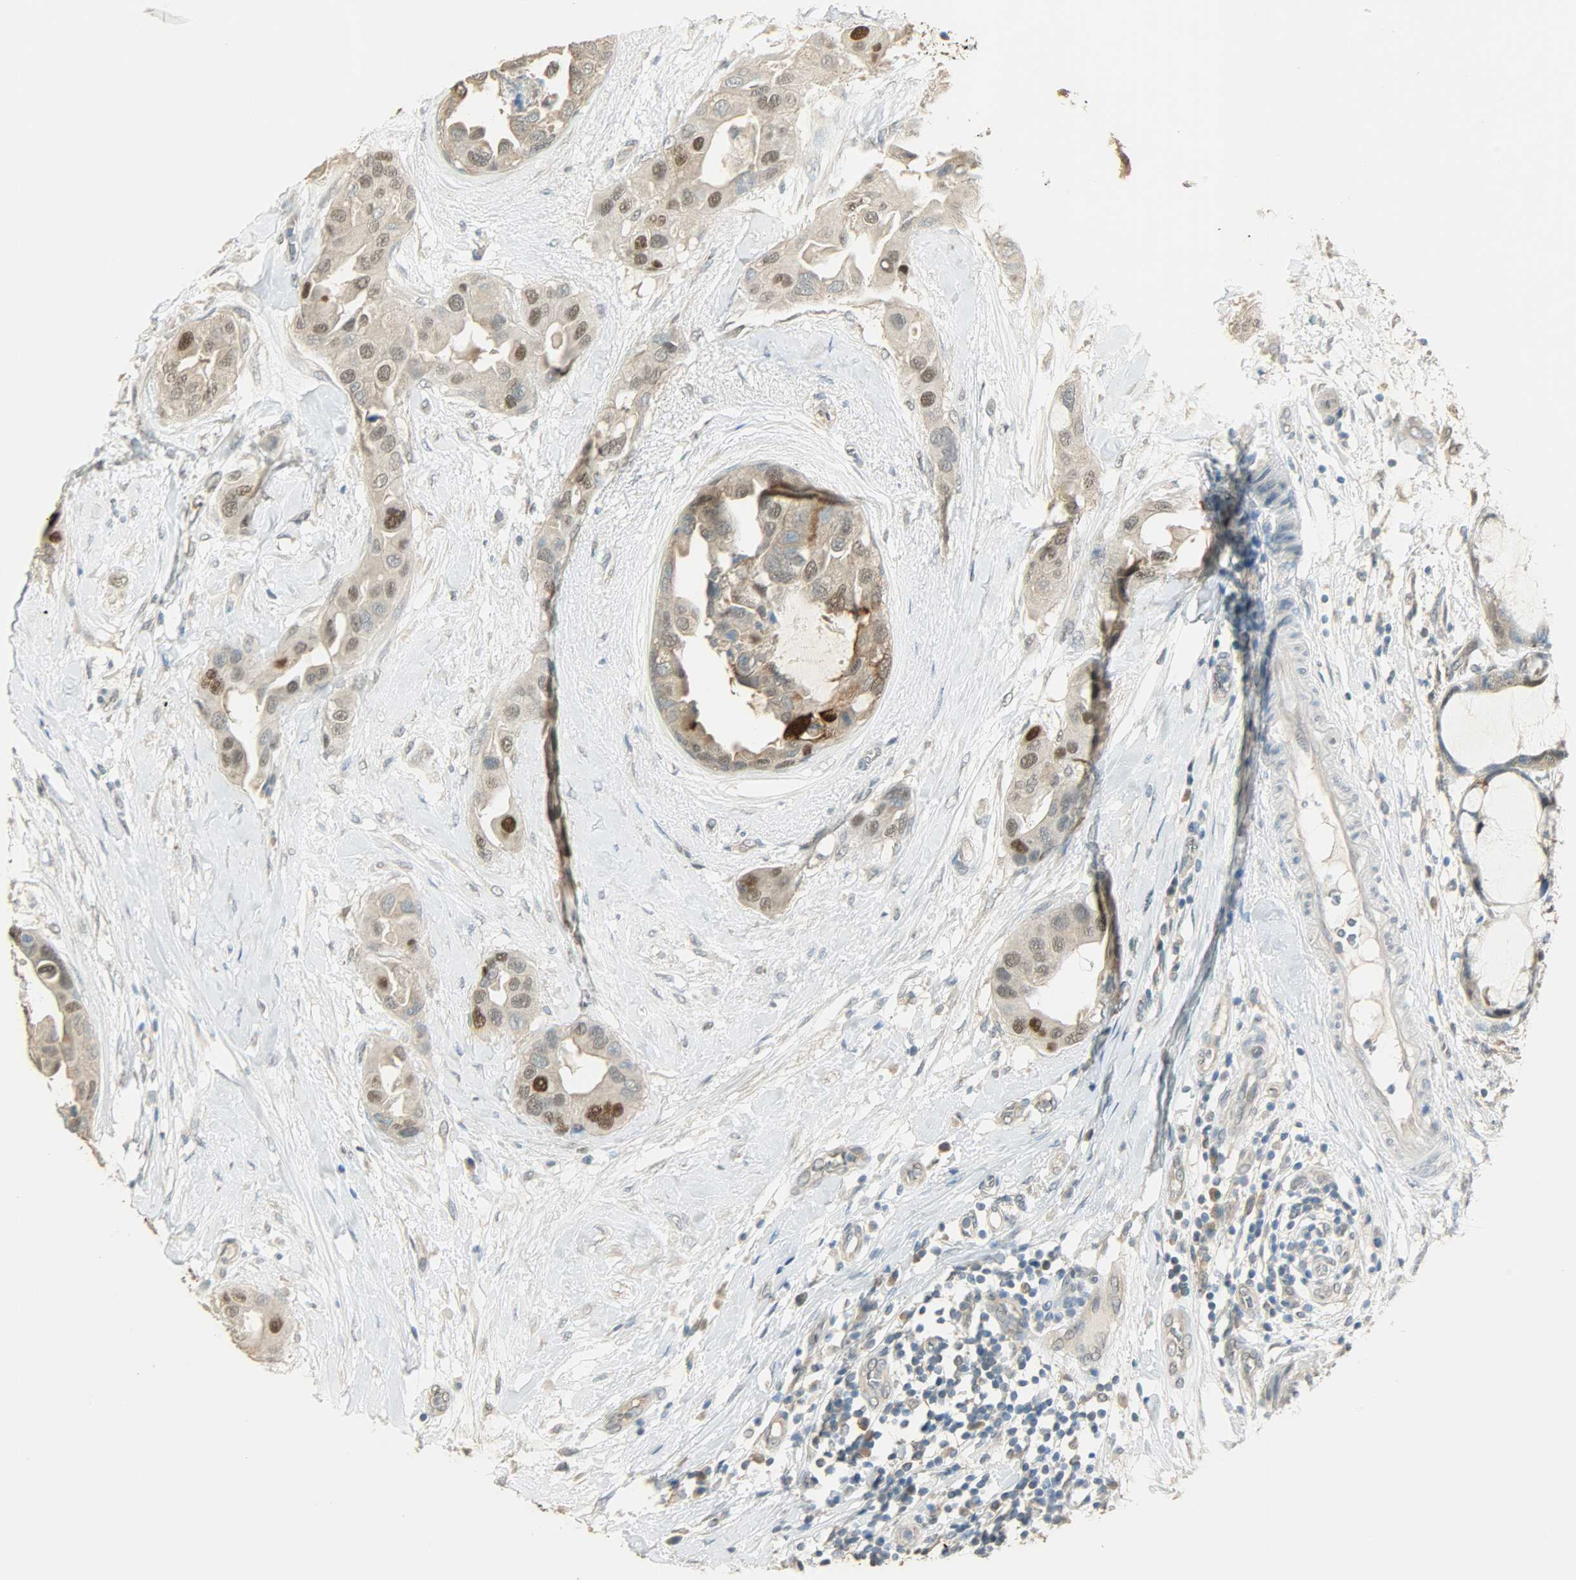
{"staining": {"intensity": "strong", "quantity": "25%-75%", "location": "cytoplasmic/membranous,nuclear"}, "tissue": "breast cancer", "cell_type": "Tumor cells", "image_type": "cancer", "snomed": [{"axis": "morphology", "description": "Duct carcinoma"}, {"axis": "topography", "description": "Breast"}], "caption": "This micrograph demonstrates immunohistochemistry (IHC) staining of human breast cancer (invasive ductal carcinoma), with high strong cytoplasmic/membranous and nuclear positivity in approximately 25%-75% of tumor cells.", "gene": "PRMT5", "patient": {"sex": "female", "age": 40}}